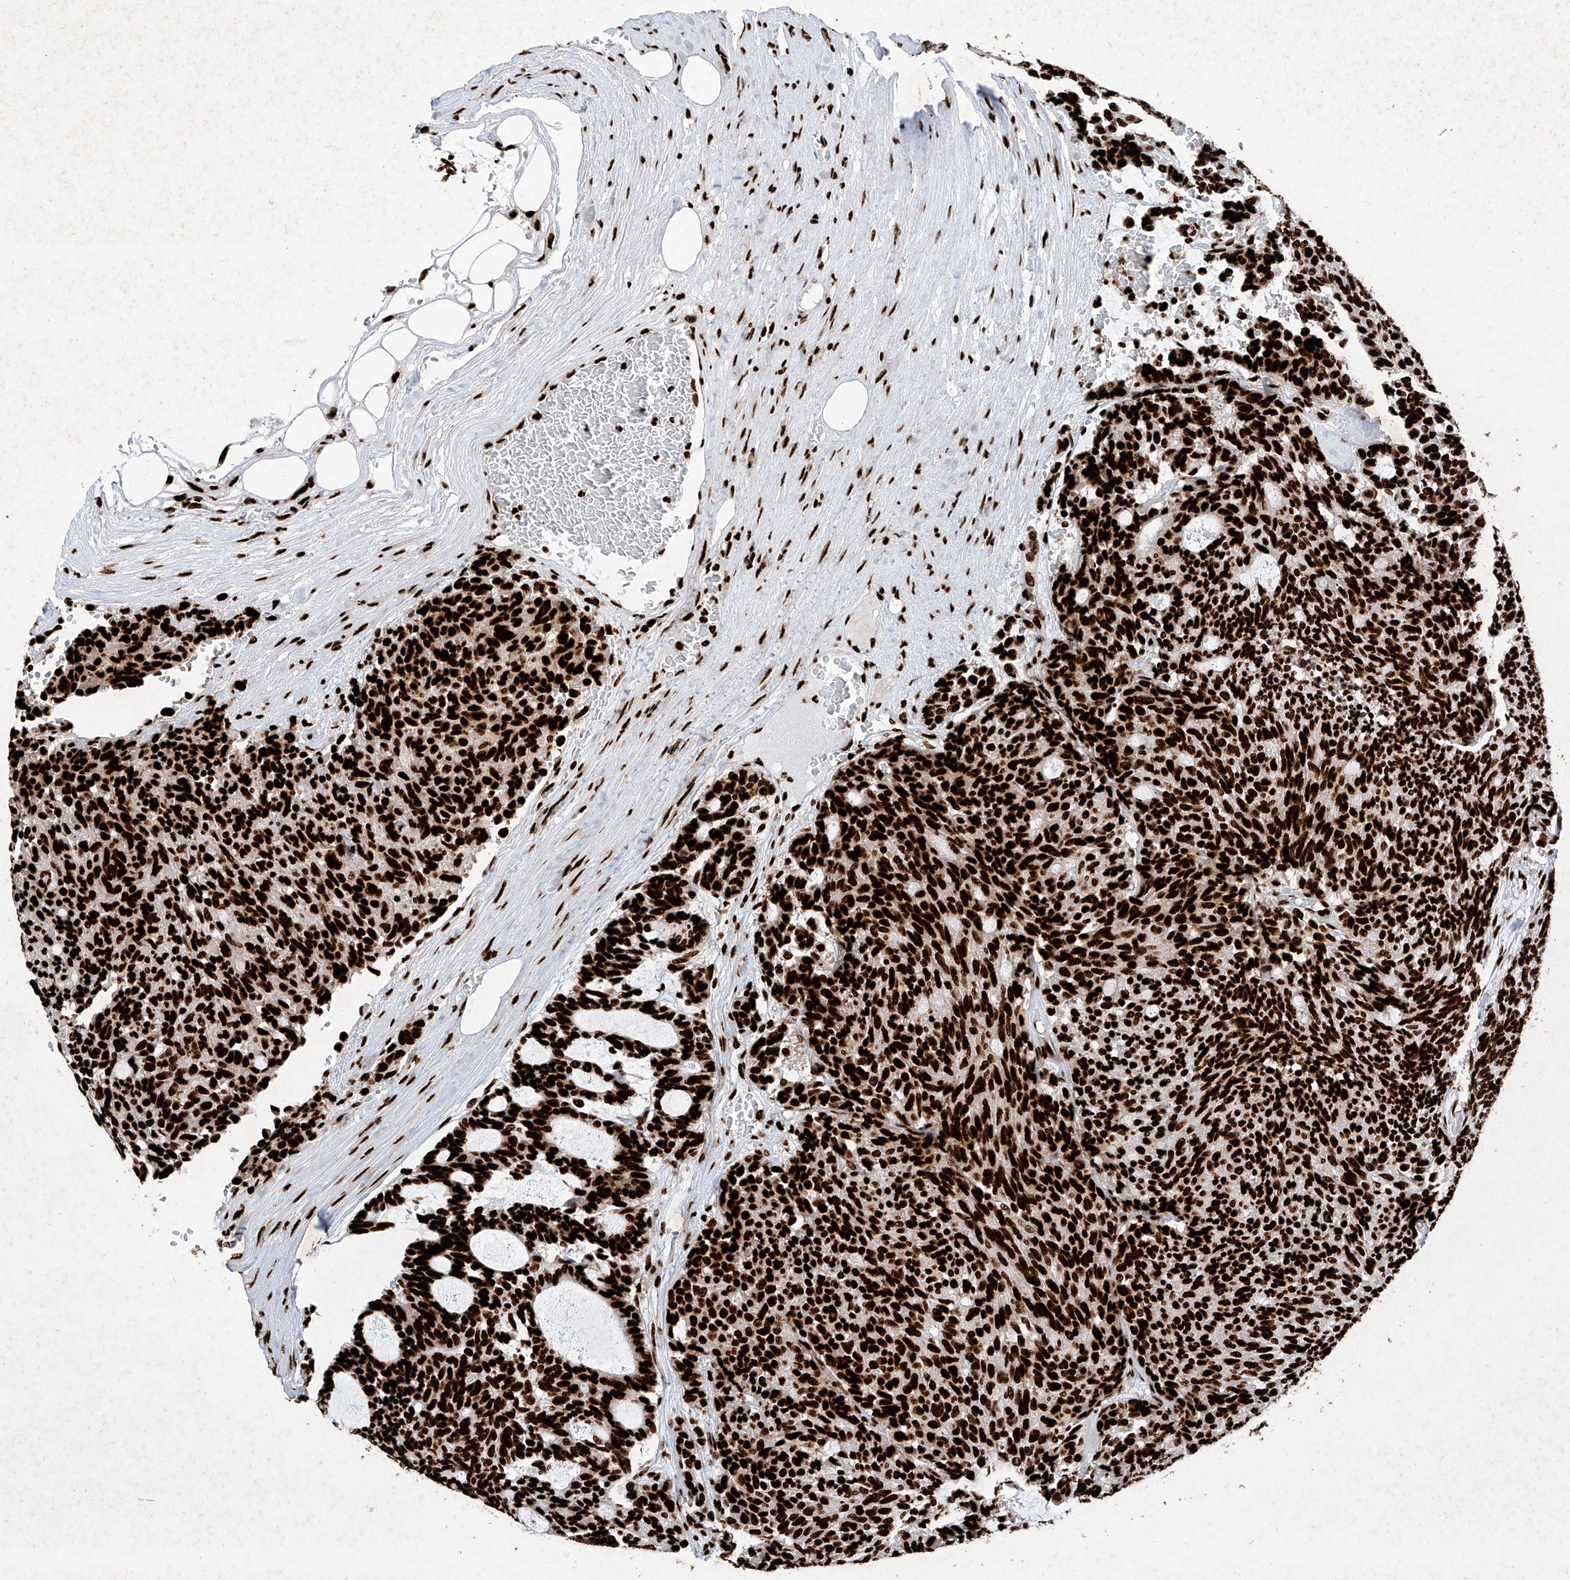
{"staining": {"intensity": "strong", "quantity": ">75%", "location": "nuclear"}, "tissue": "carcinoid", "cell_type": "Tumor cells", "image_type": "cancer", "snomed": [{"axis": "morphology", "description": "Carcinoid, malignant, NOS"}, {"axis": "topography", "description": "Pancreas"}], "caption": "Immunohistochemistry of human malignant carcinoid exhibits high levels of strong nuclear expression in about >75% of tumor cells.", "gene": "SRSF6", "patient": {"sex": "female", "age": 54}}